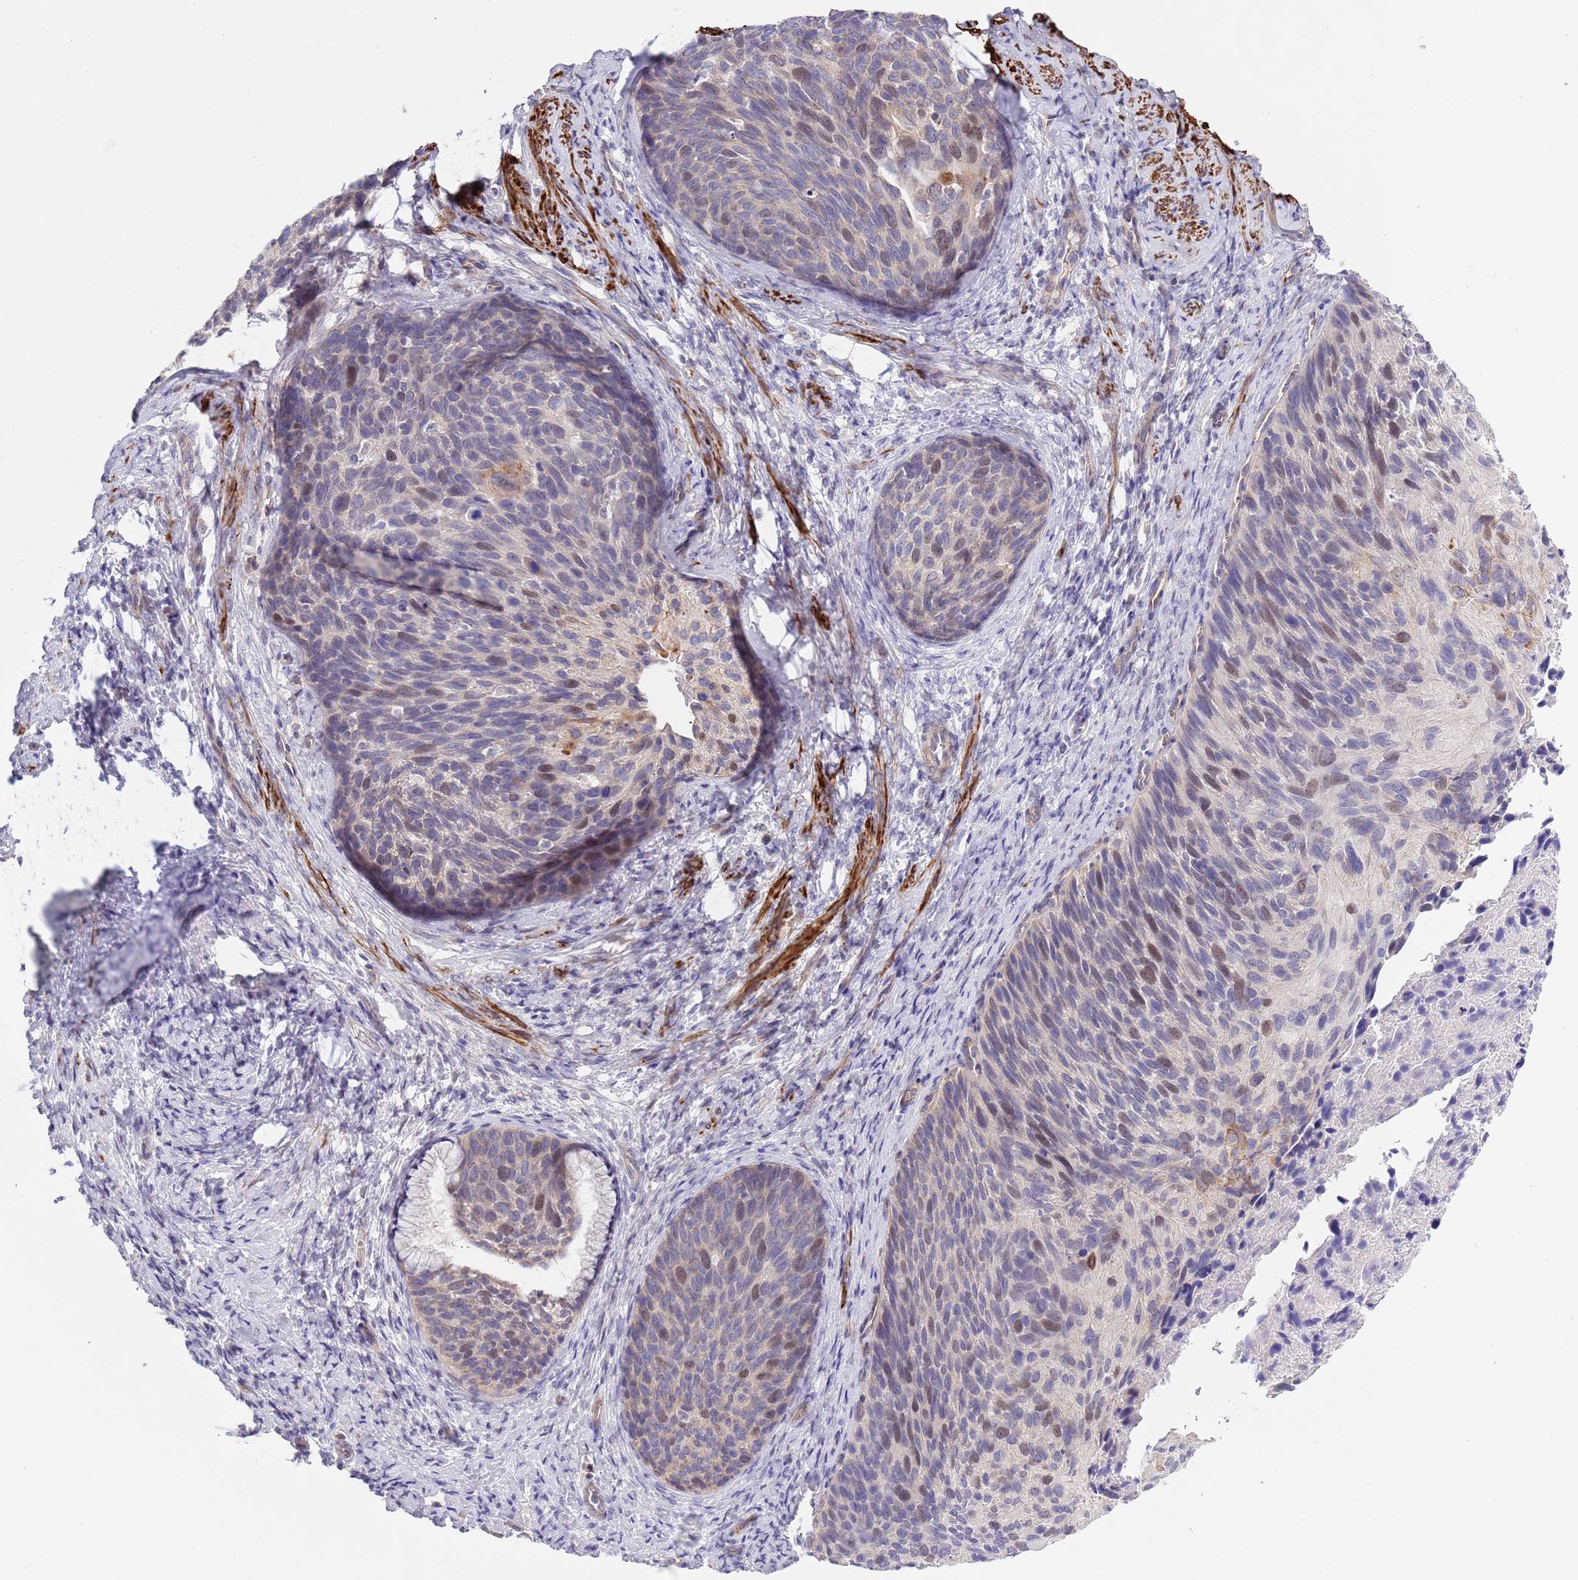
{"staining": {"intensity": "moderate", "quantity": "<25%", "location": "nuclear"}, "tissue": "cervical cancer", "cell_type": "Tumor cells", "image_type": "cancer", "snomed": [{"axis": "morphology", "description": "Squamous cell carcinoma, NOS"}, {"axis": "topography", "description": "Cervix"}], "caption": "Immunohistochemistry (IHC) photomicrograph of cervical cancer (squamous cell carcinoma) stained for a protein (brown), which reveals low levels of moderate nuclear positivity in about <25% of tumor cells.", "gene": "NET1", "patient": {"sex": "female", "age": 80}}